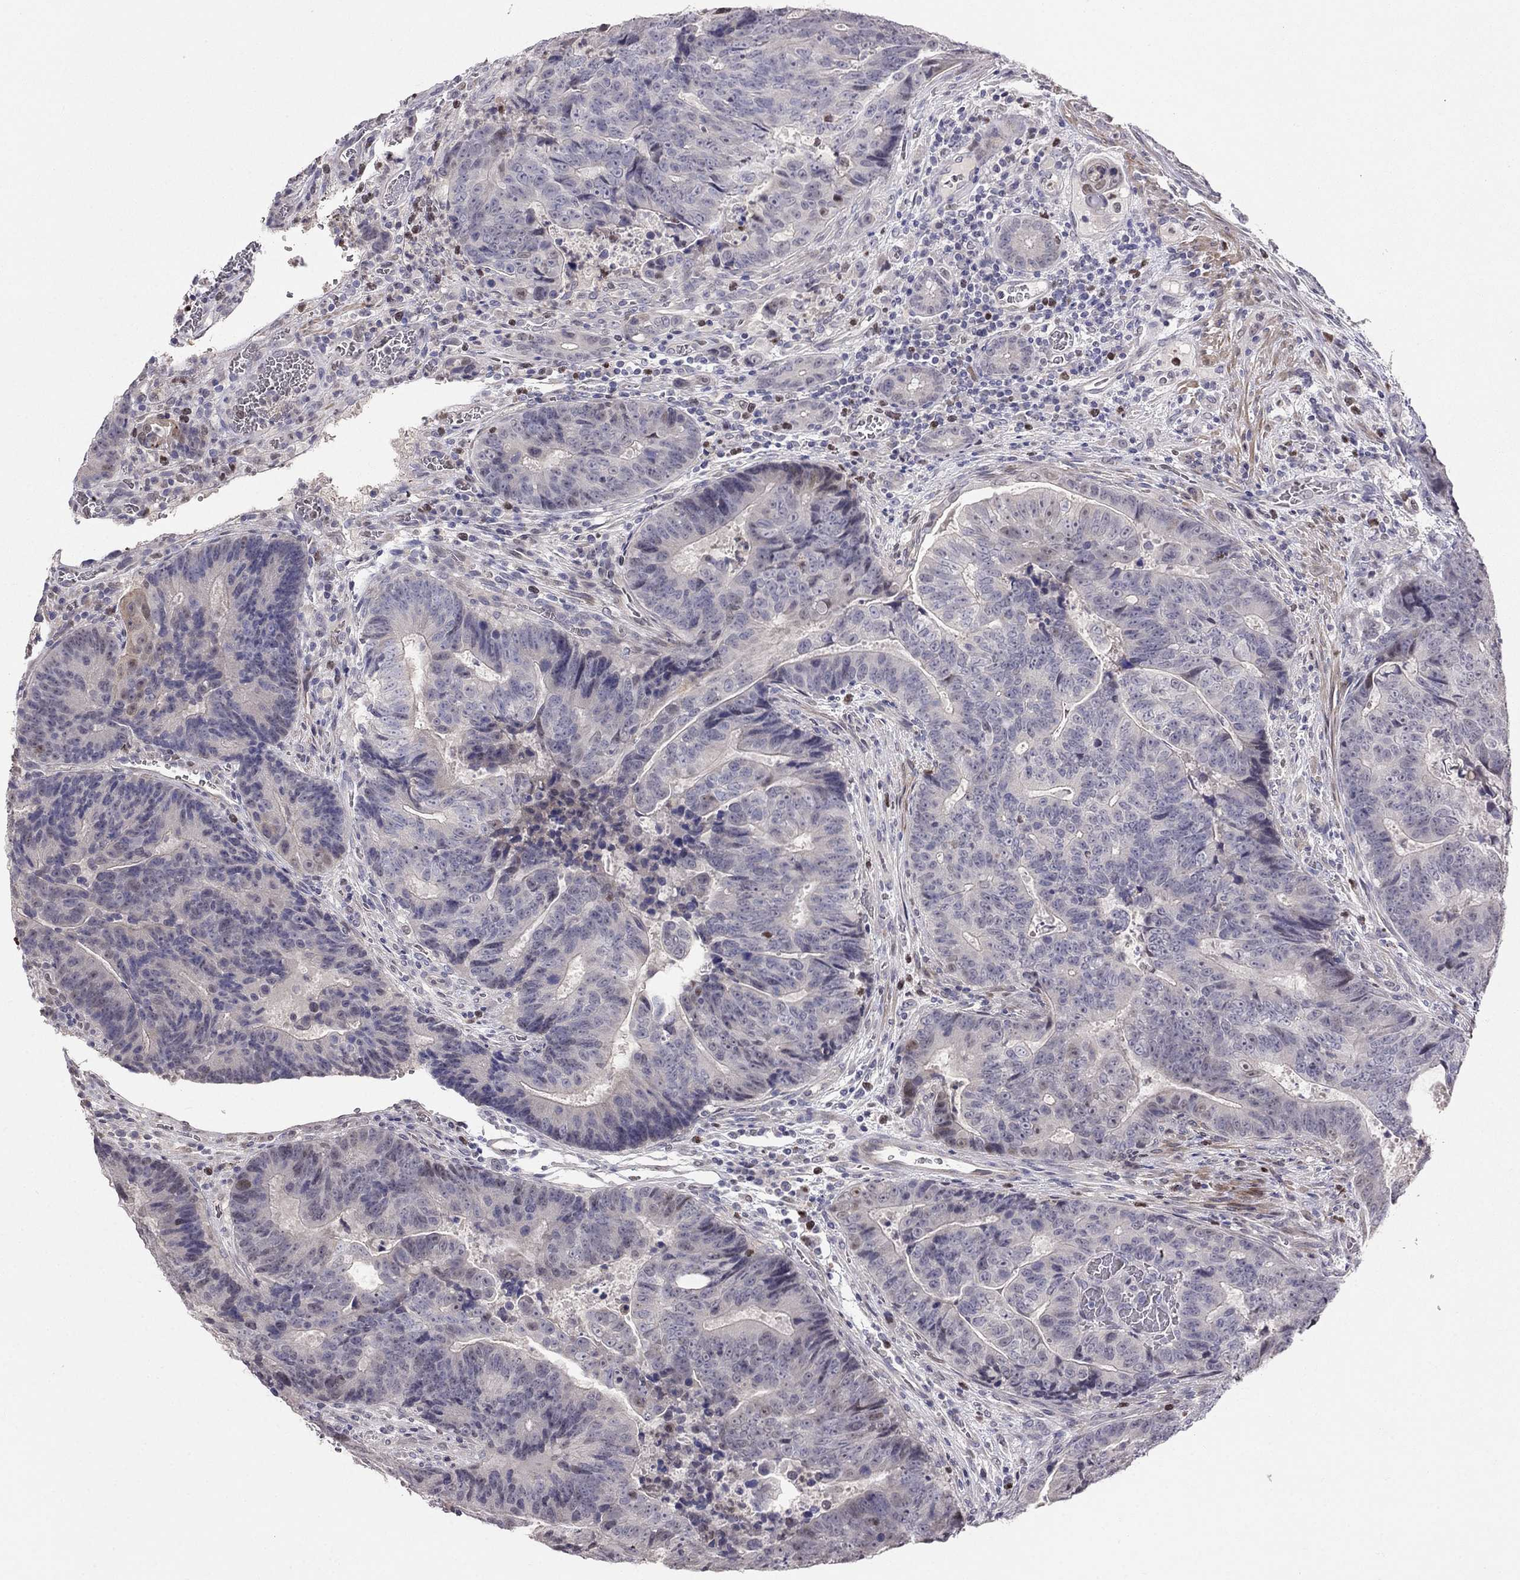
{"staining": {"intensity": "negative", "quantity": "none", "location": "none"}, "tissue": "colorectal cancer", "cell_type": "Tumor cells", "image_type": "cancer", "snomed": [{"axis": "morphology", "description": "Adenocarcinoma, NOS"}, {"axis": "topography", "description": "Colon"}], "caption": "Tumor cells show no significant protein staining in adenocarcinoma (colorectal).", "gene": "LRRC39", "patient": {"sex": "female", "age": 48}}